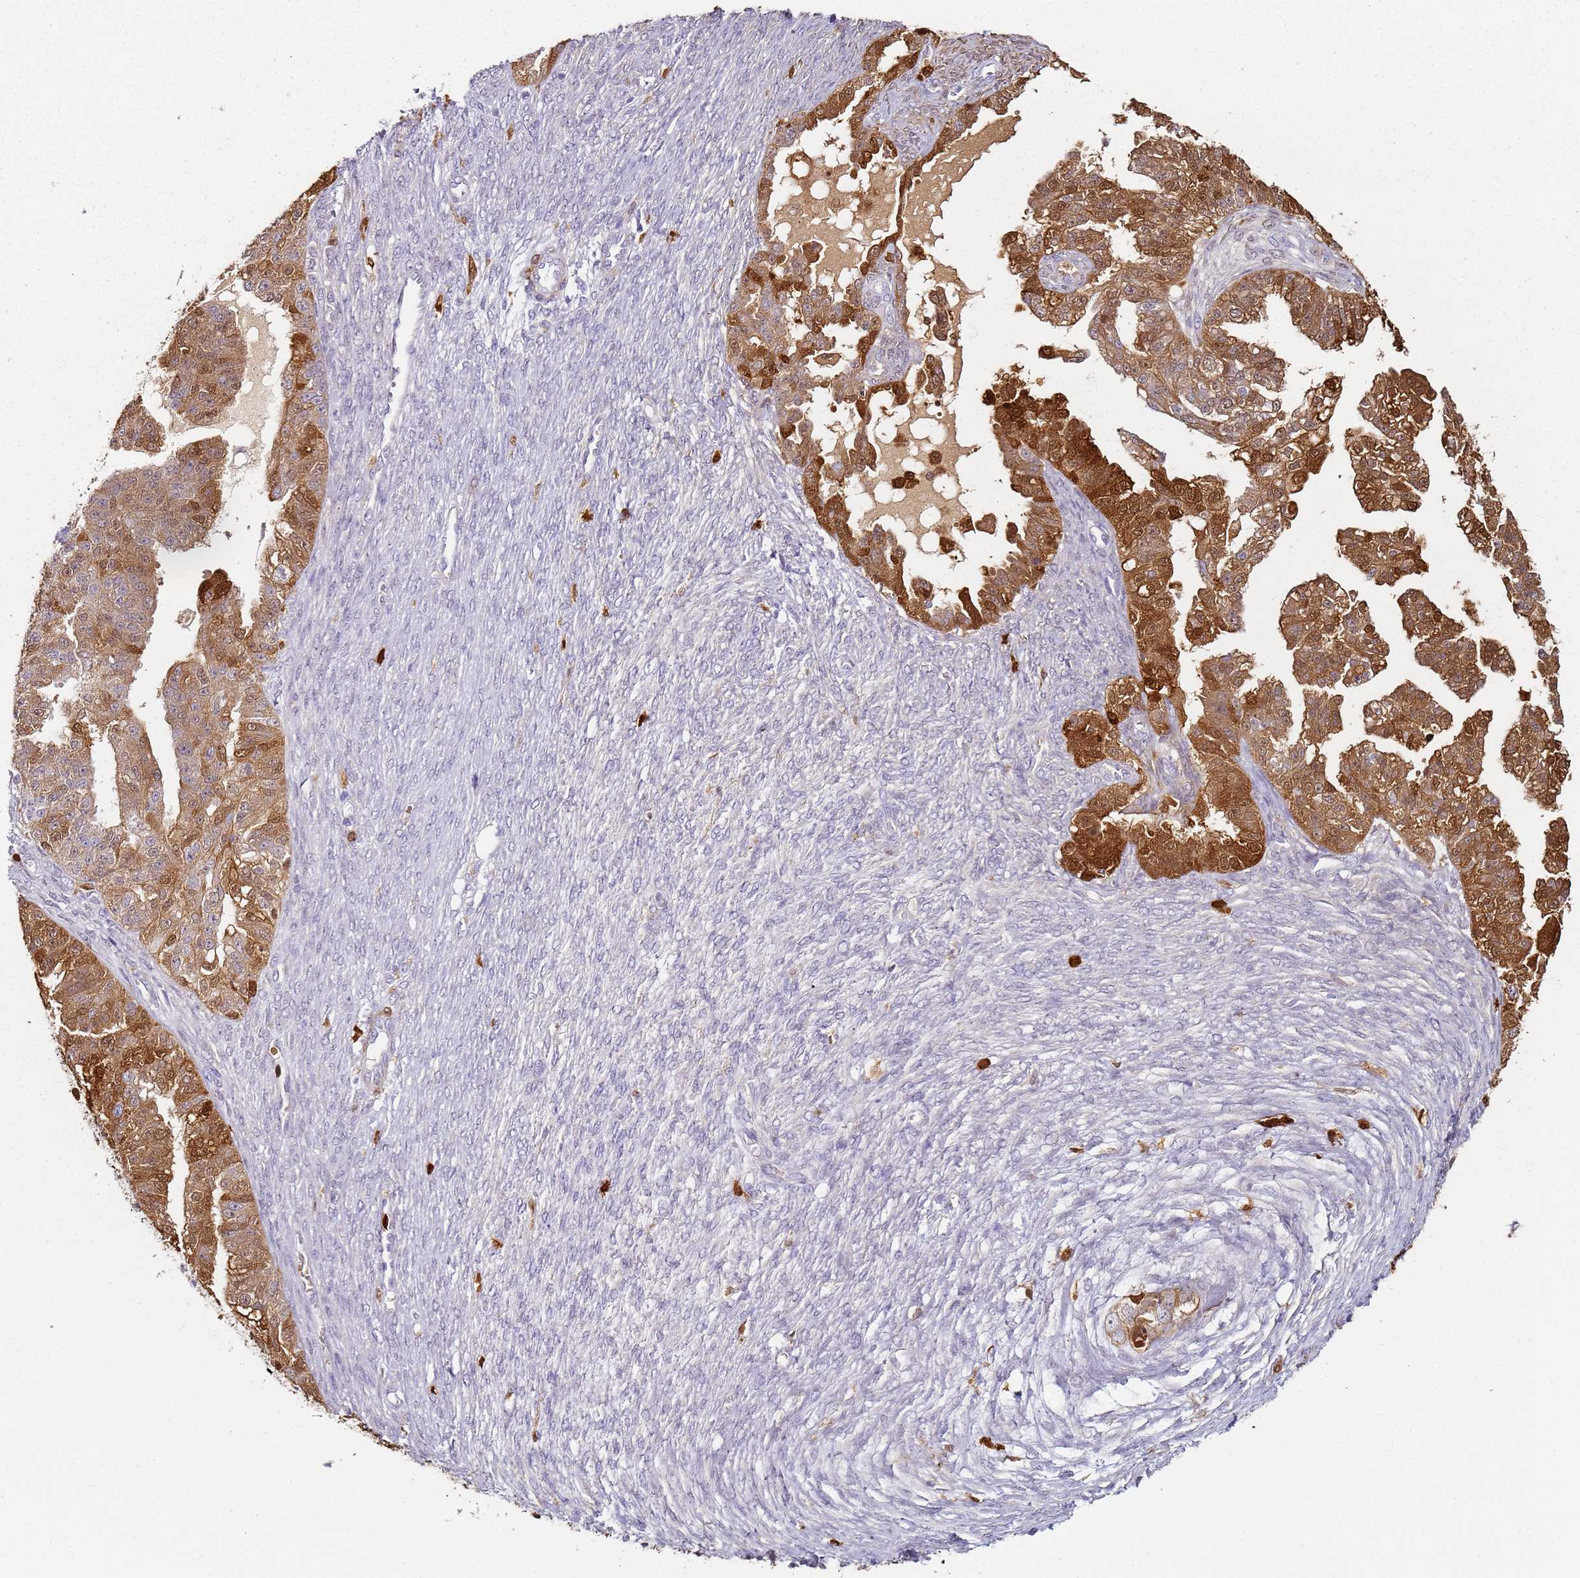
{"staining": {"intensity": "moderate", "quantity": ">75%", "location": "cytoplasmic/membranous,nuclear"}, "tissue": "ovarian cancer", "cell_type": "Tumor cells", "image_type": "cancer", "snomed": [{"axis": "morphology", "description": "Cystadenocarcinoma, serous, NOS"}, {"axis": "topography", "description": "Ovary"}], "caption": "A brown stain labels moderate cytoplasmic/membranous and nuclear staining of a protein in human serous cystadenocarcinoma (ovarian) tumor cells. The staining is performed using DAB brown chromogen to label protein expression. The nuclei are counter-stained blue using hematoxylin.", "gene": "S100A4", "patient": {"sex": "female", "age": 58}}